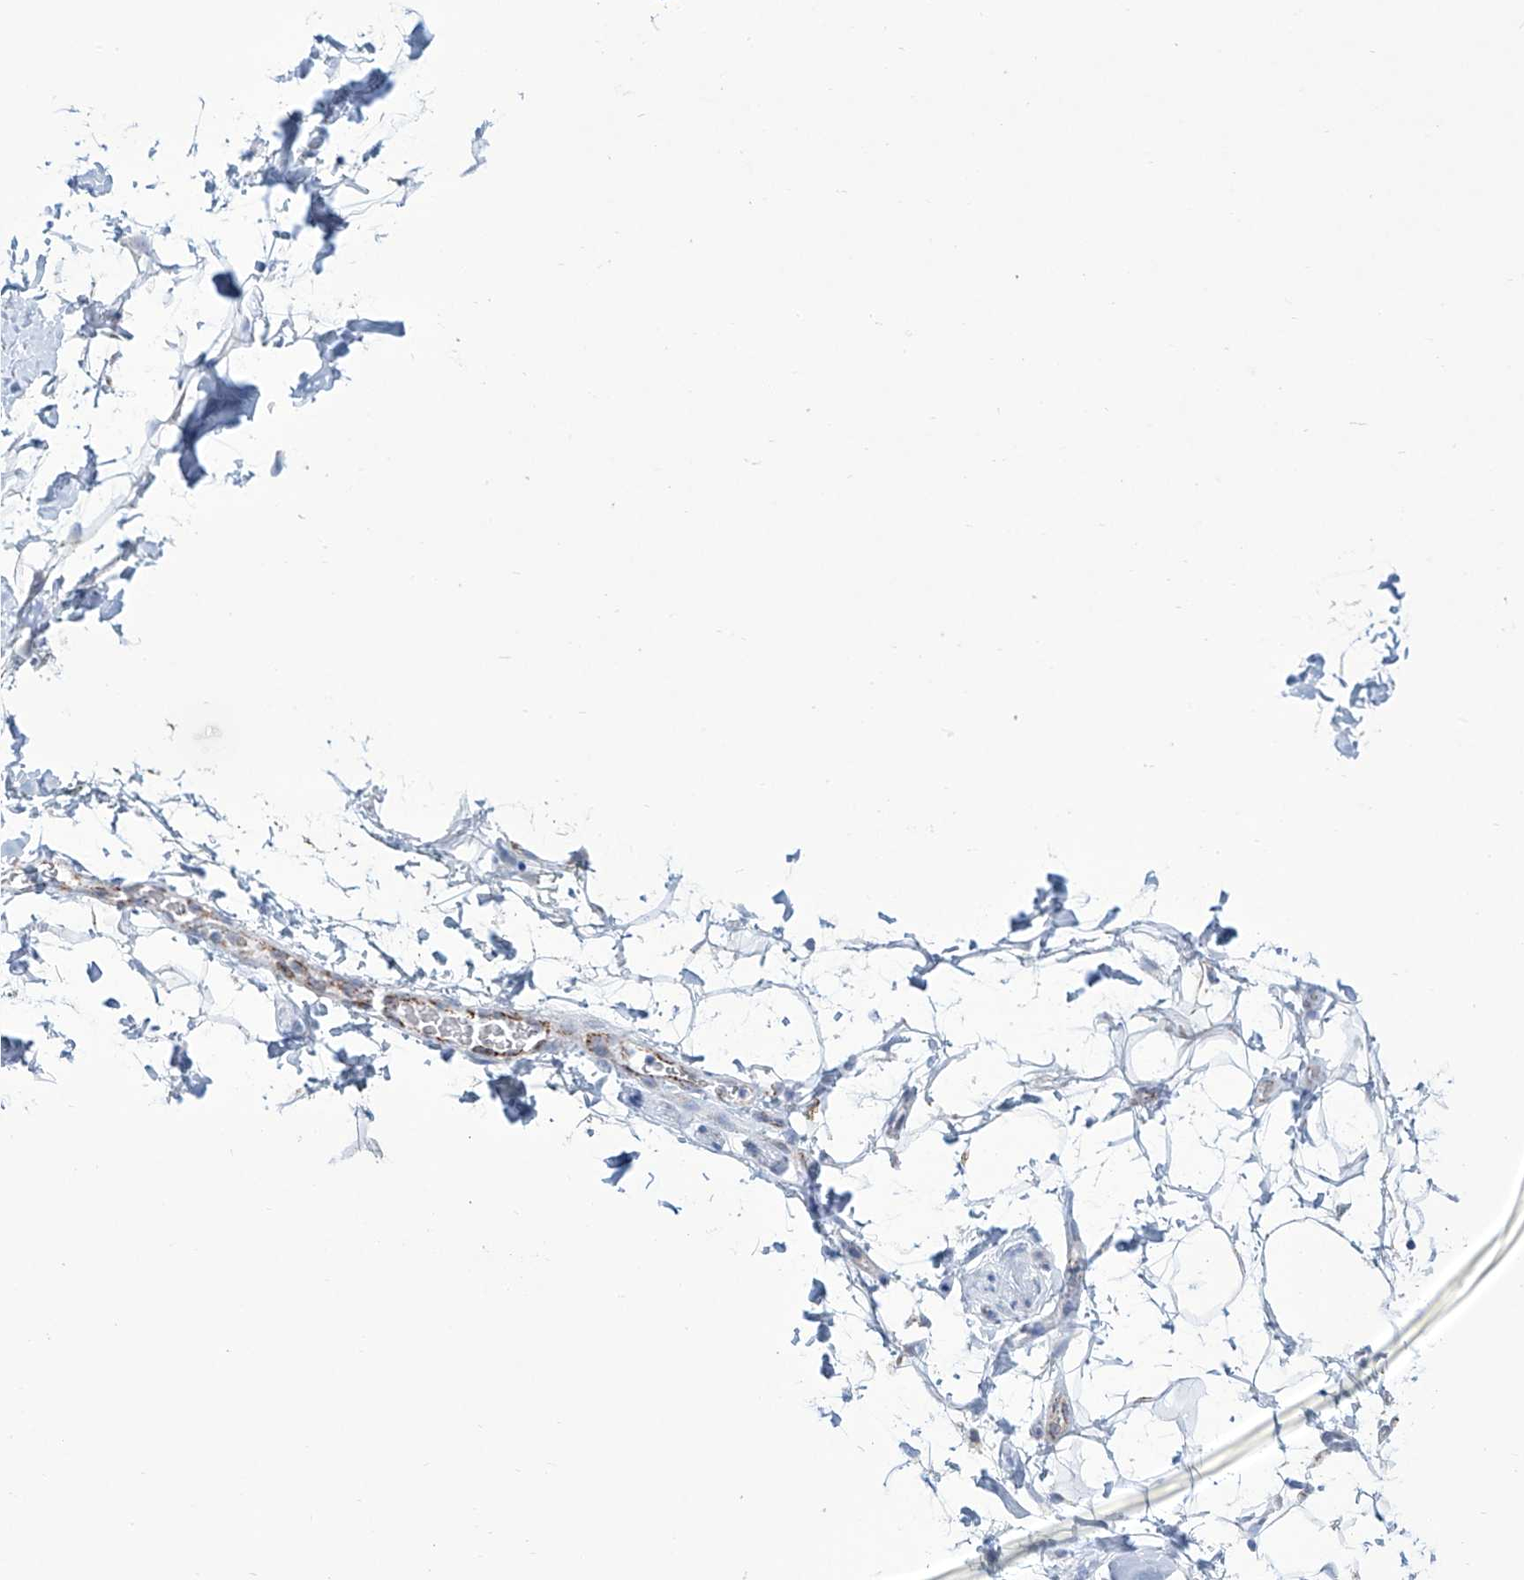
{"staining": {"intensity": "negative", "quantity": "none", "location": "none"}, "tissue": "adipose tissue", "cell_type": "Adipocytes", "image_type": "normal", "snomed": [{"axis": "morphology", "description": "Normal tissue, NOS"}, {"axis": "morphology", "description": "Adenocarcinoma, NOS"}, {"axis": "topography", "description": "Pancreas"}, {"axis": "topography", "description": "Peripheral nerve tissue"}], "caption": "Immunohistochemical staining of unremarkable adipose tissue displays no significant staining in adipocytes. (DAB immunohistochemistry (IHC) with hematoxylin counter stain).", "gene": "ALDH6A1", "patient": {"sex": "male", "age": 59}}